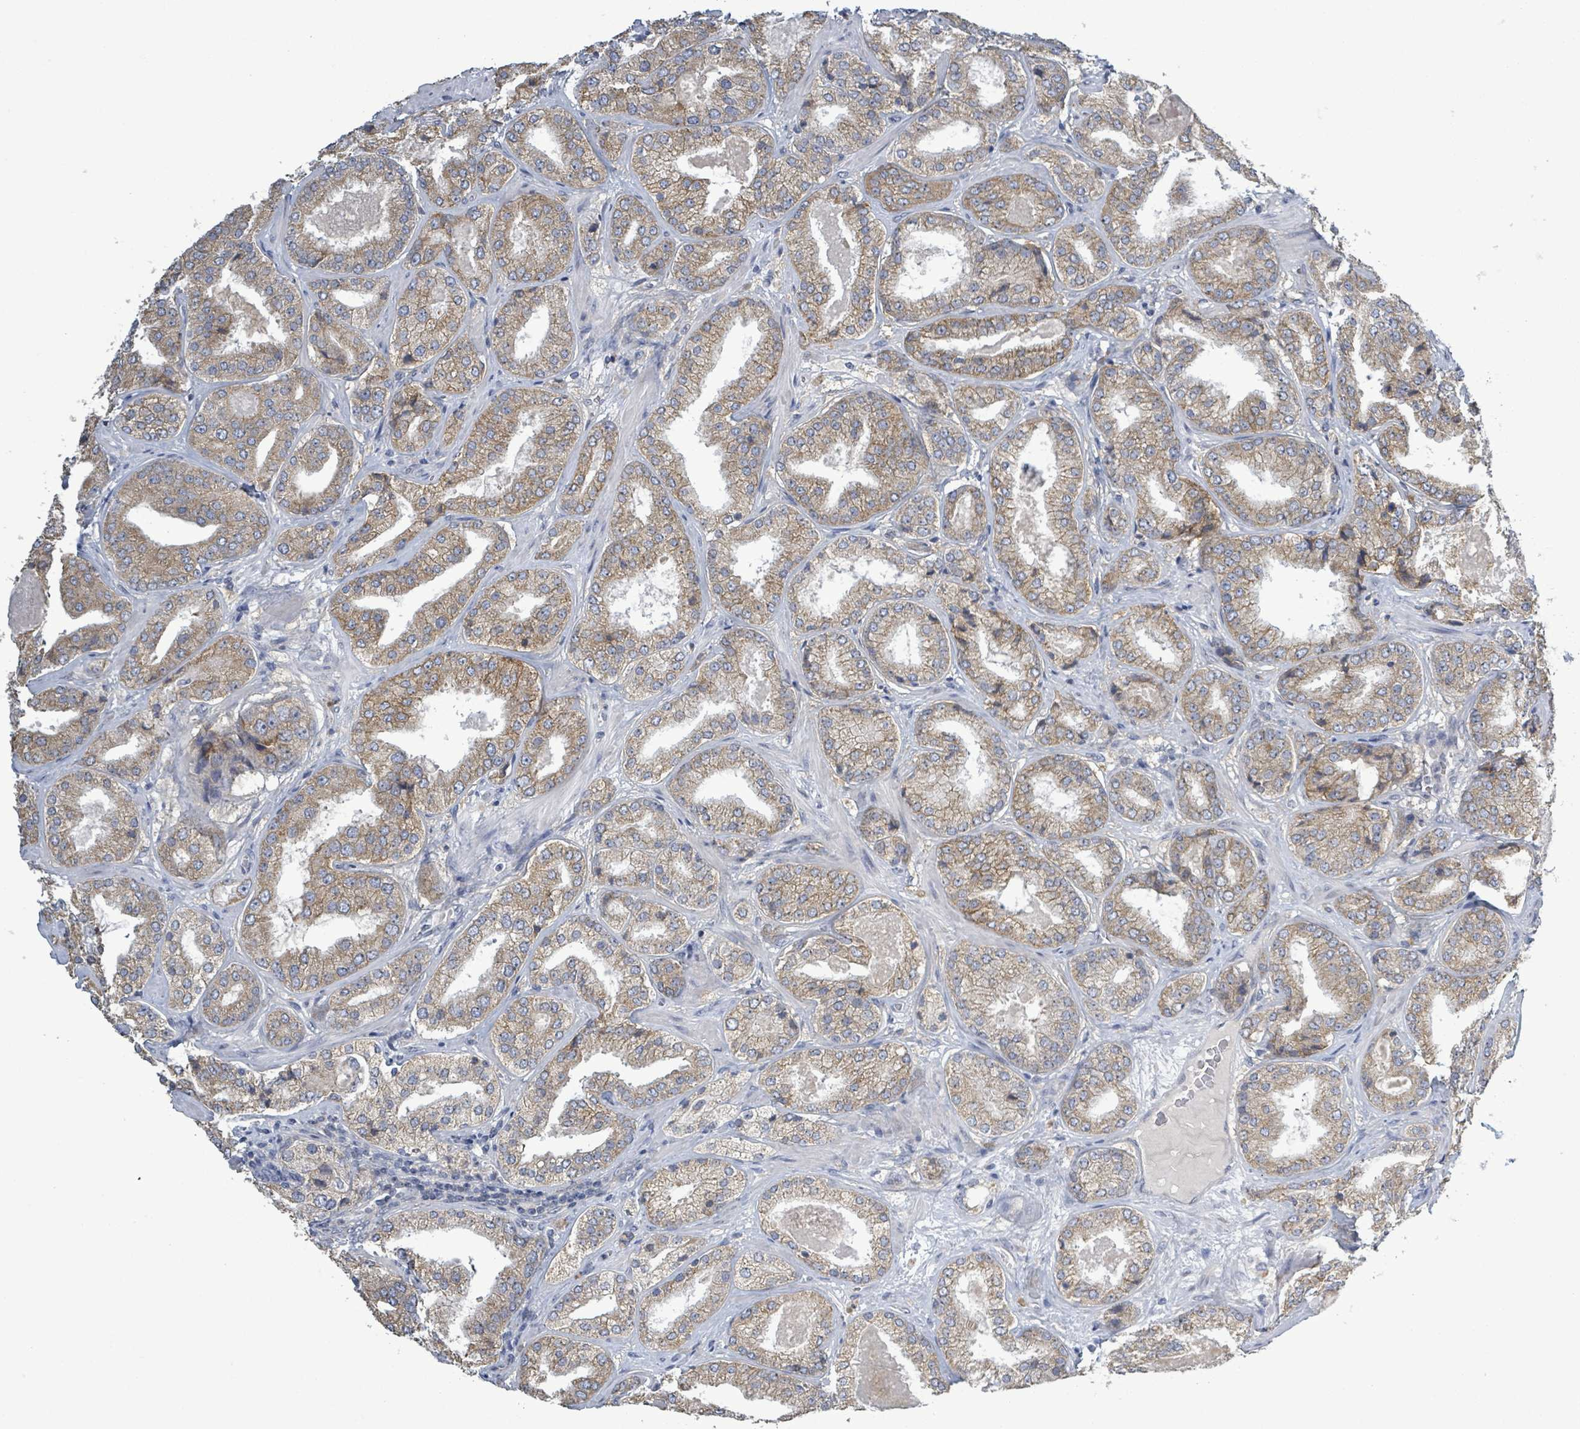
{"staining": {"intensity": "moderate", "quantity": ">75%", "location": "cytoplasmic/membranous"}, "tissue": "prostate cancer", "cell_type": "Tumor cells", "image_type": "cancer", "snomed": [{"axis": "morphology", "description": "Adenocarcinoma, High grade"}, {"axis": "topography", "description": "Prostate"}], "caption": "Immunohistochemistry (IHC) of adenocarcinoma (high-grade) (prostate) exhibits medium levels of moderate cytoplasmic/membranous expression in about >75% of tumor cells. (DAB IHC, brown staining for protein, blue staining for nuclei).", "gene": "ATP13A1", "patient": {"sex": "male", "age": 63}}